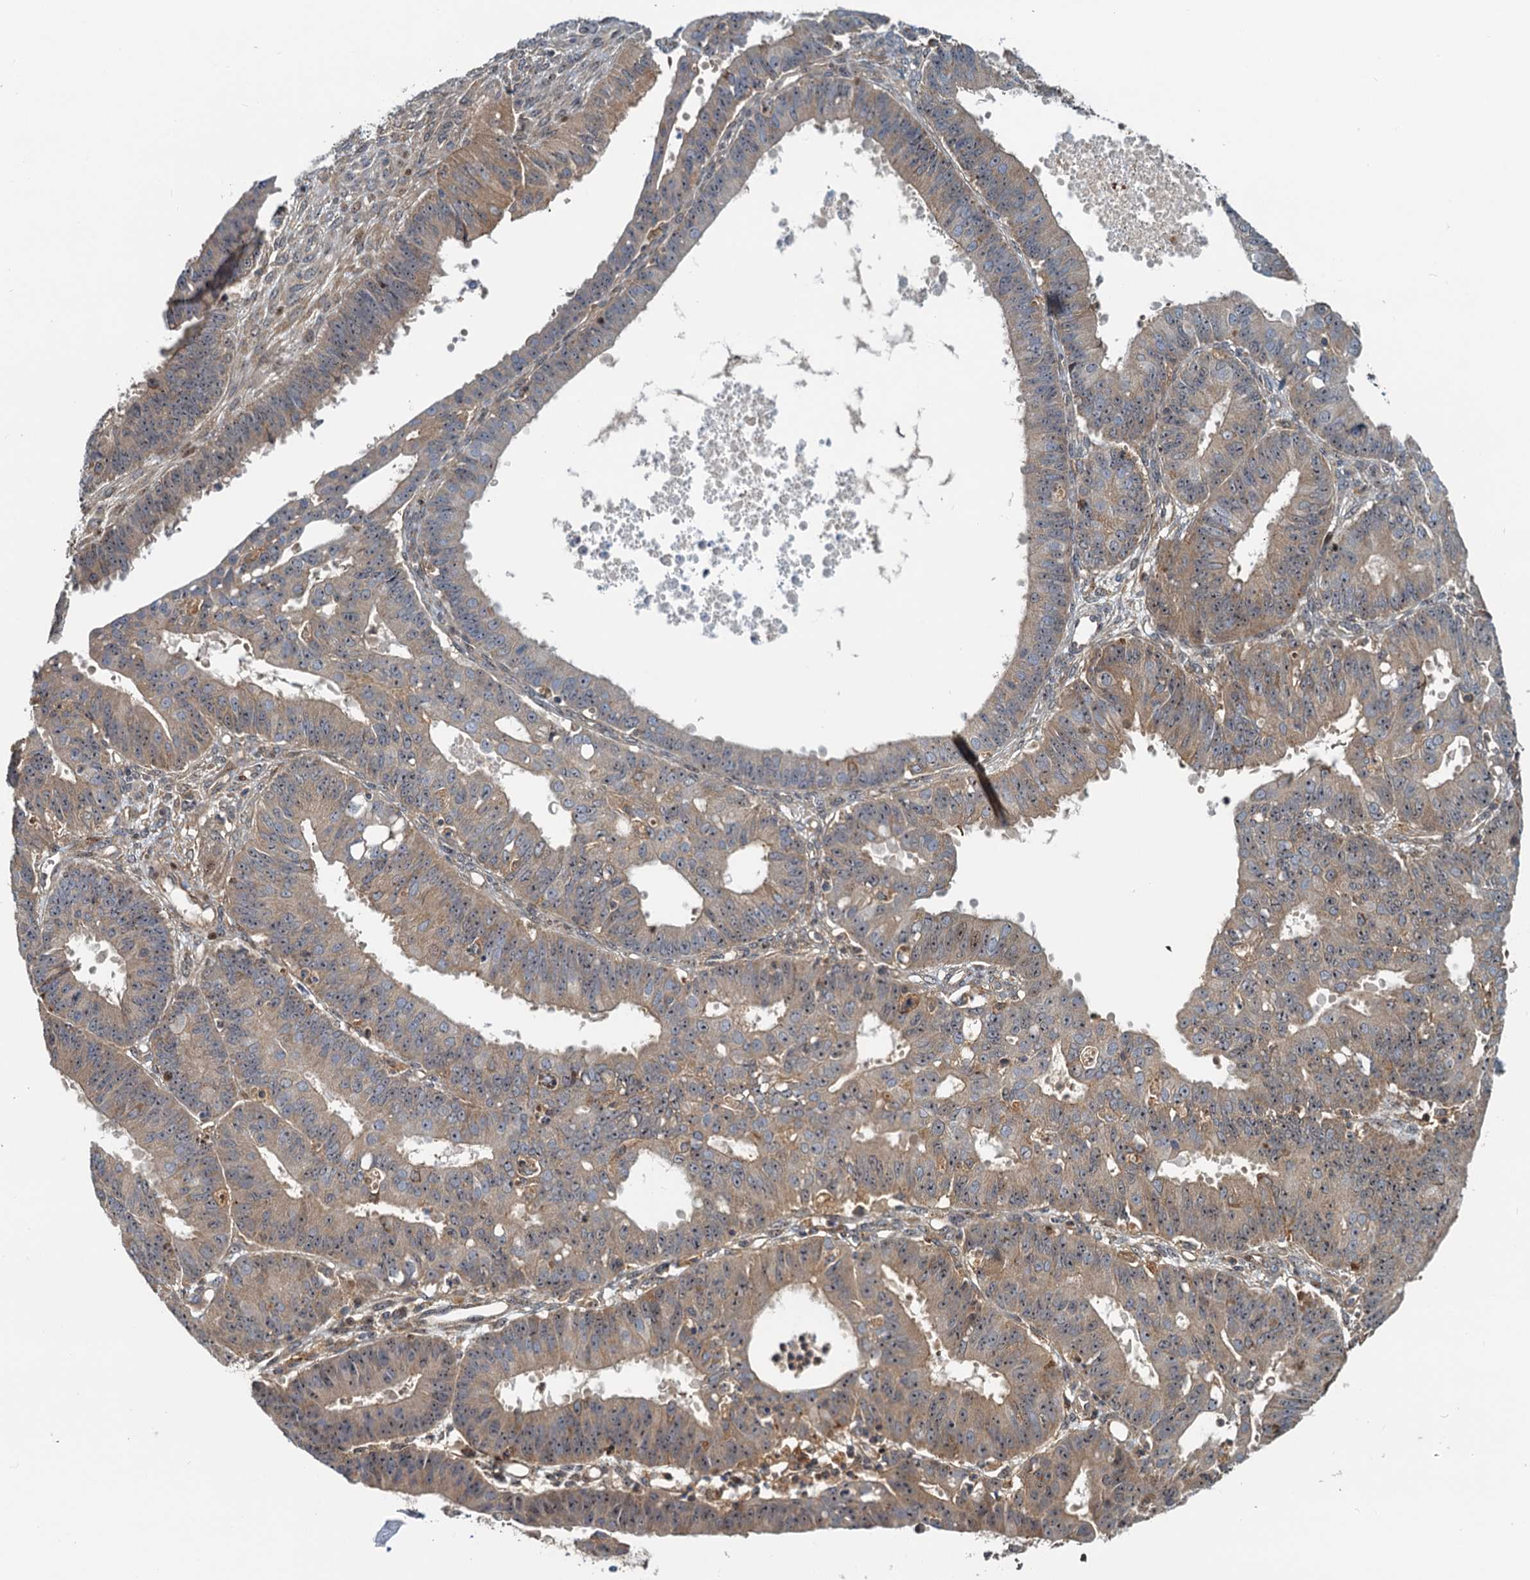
{"staining": {"intensity": "weak", "quantity": ">75%", "location": "cytoplasmic/membranous"}, "tissue": "ovarian cancer", "cell_type": "Tumor cells", "image_type": "cancer", "snomed": [{"axis": "morphology", "description": "Carcinoma, endometroid"}, {"axis": "topography", "description": "Appendix"}, {"axis": "topography", "description": "Ovary"}], "caption": "Protein staining exhibits weak cytoplasmic/membranous positivity in approximately >75% of tumor cells in ovarian endometroid carcinoma.", "gene": "TOLLIP", "patient": {"sex": "female", "age": 42}}